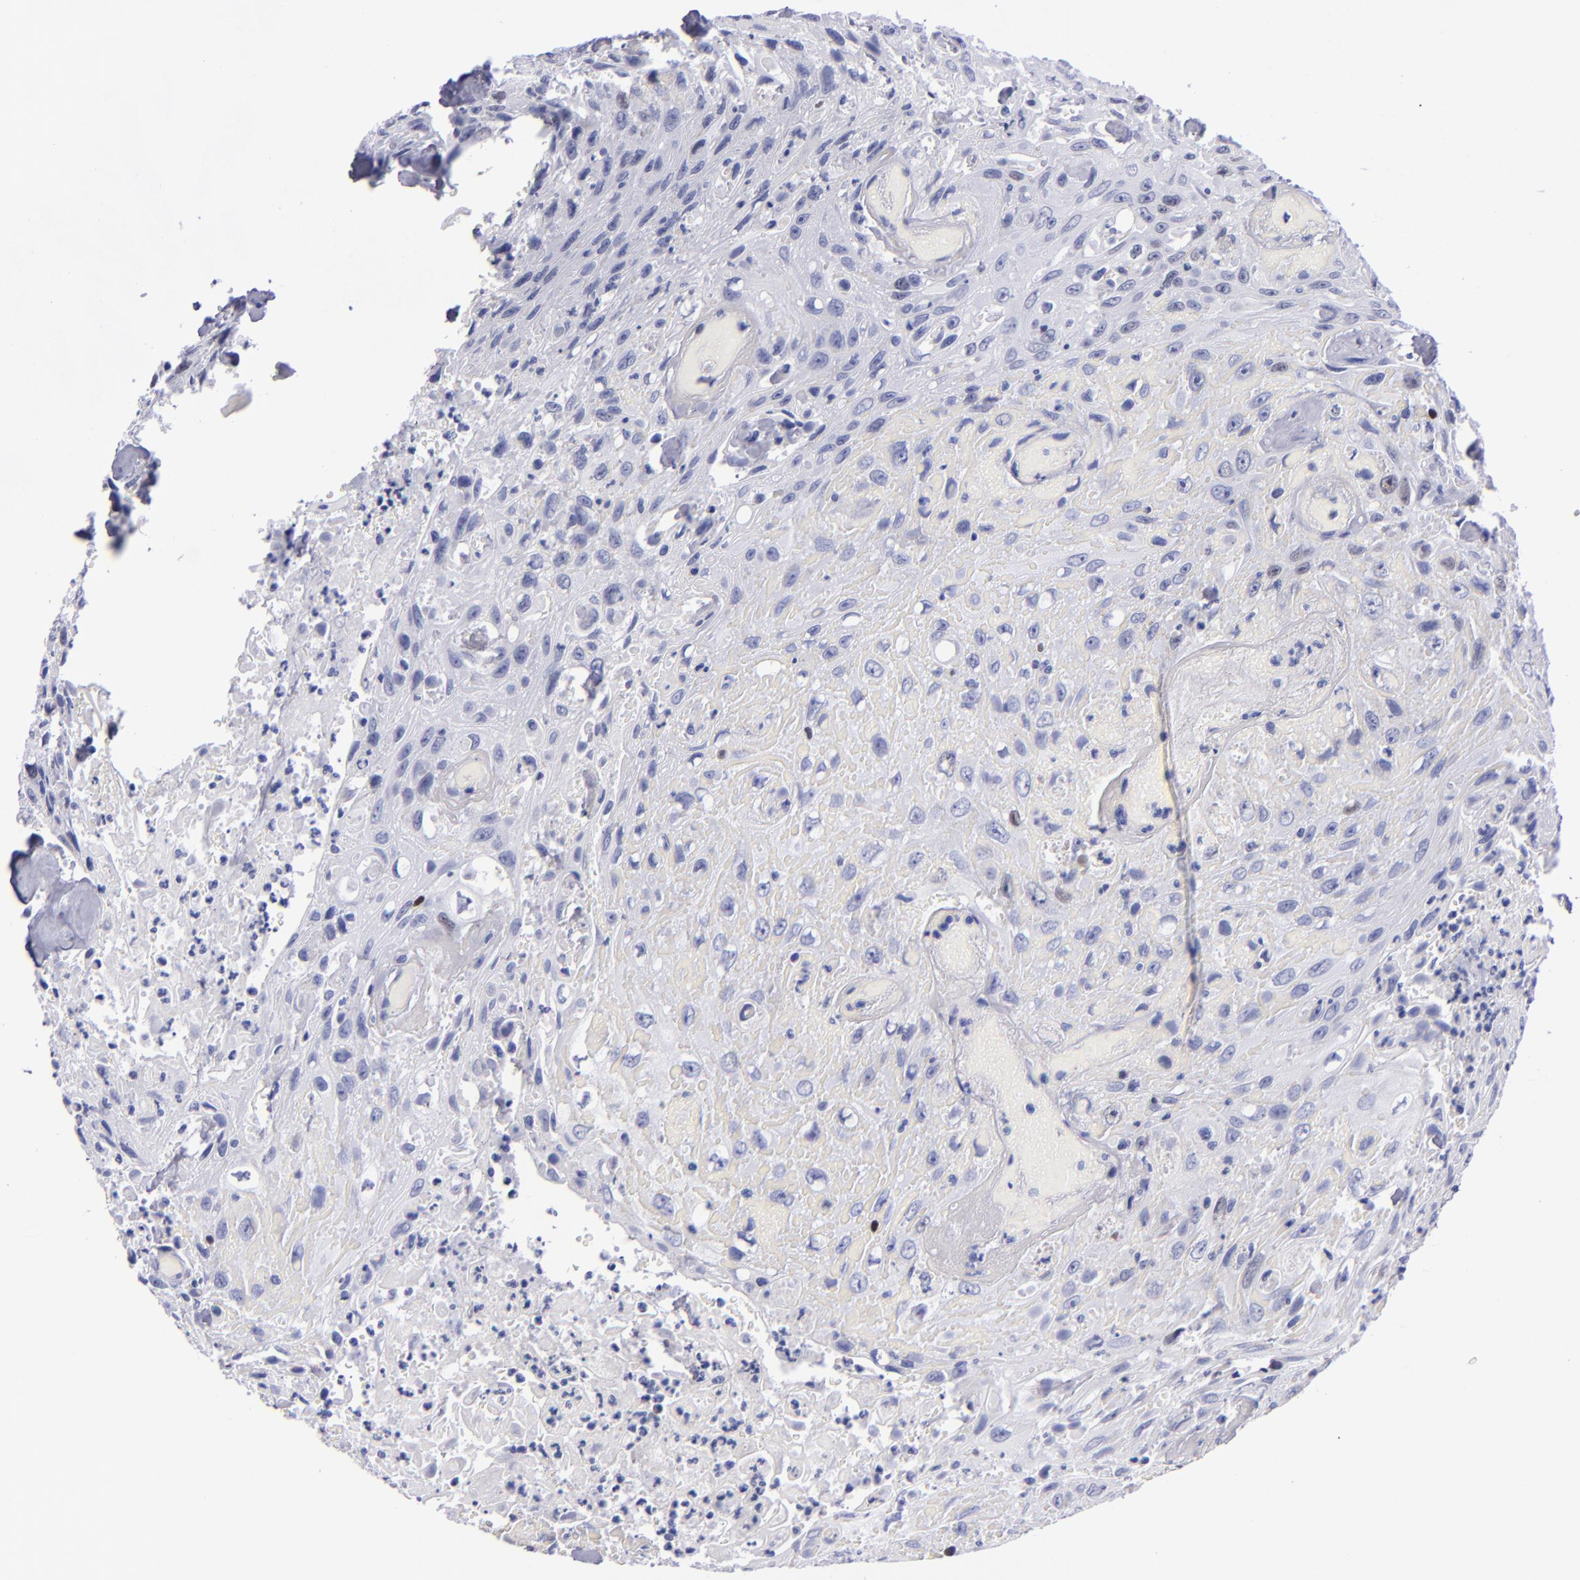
{"staining": {"intensity": "weak", "quantity": "<25%", "location": "nuclear"}, "tissue": "urothelial cancer", "cell_type": "Tumor cells", "image_type": "cancer", "snomed": [{"axis": "morphology", "description": "Urothelial carcinoma, High grade"}, {"axis": "topography", "description": "Urinary bladder"}], "caption": "The histopathology image displays no significant expression in tumor cells of high-grade urothelial carcinoma.", "gene": "MCM7", "patient": {"sex": "female", "age": 84}}